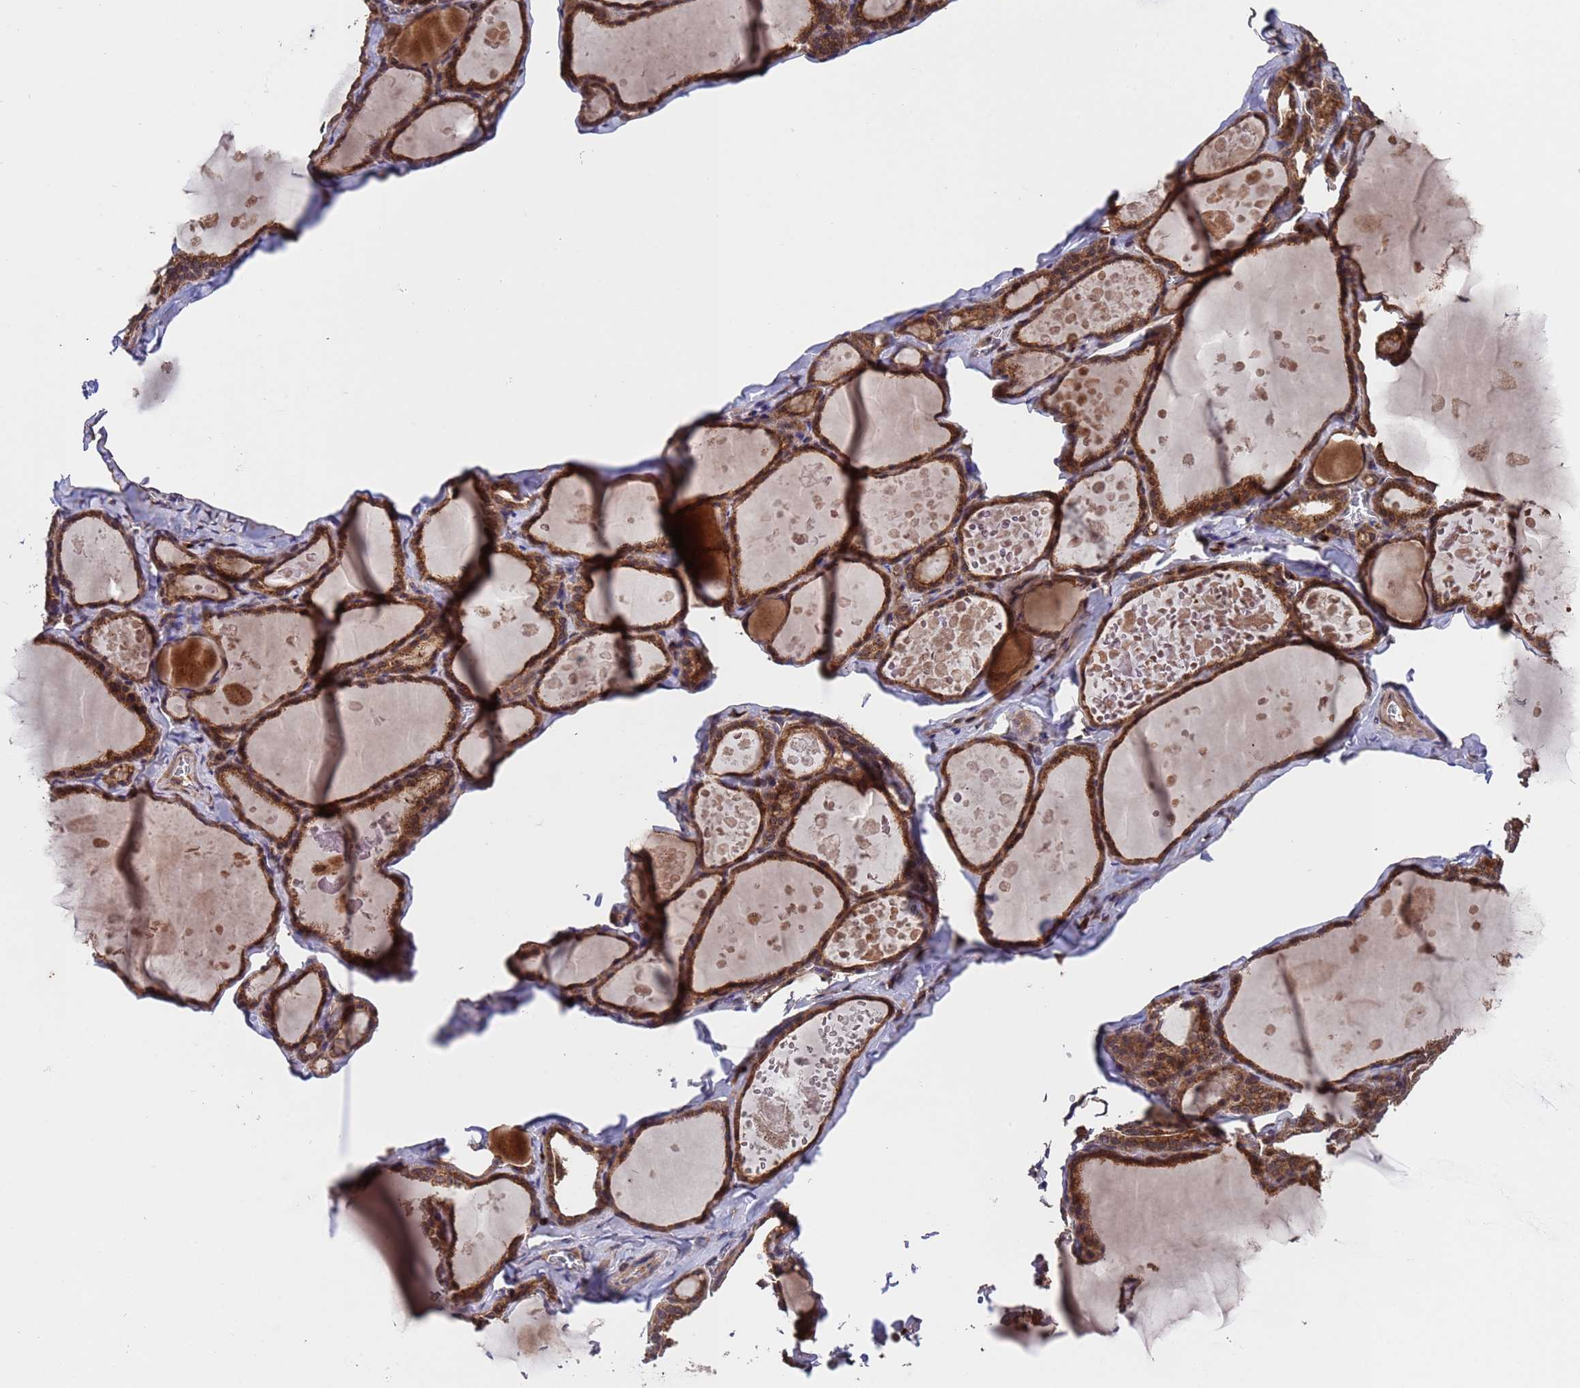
{"staining": {"intensity": "strong", "quantity": ">75%", "location": "cytoplasmic/membranous"}, "tissue": "thyroid gland", "cell_type": "Glandular cells", "image_type": "normal", "snomed": [{"axis": "morphology", "description": "Normal tissue, NOS"}, {"axis": "topography", "description": "Thyroid gland"}], "caption": "Immunohistochemistry micrograph of benign thyroid gland: human thyroid gland stained using IHC exhibits high levels of strong protein expression localized specifically in the cytoplasmic/membranous of glandular cells, appearing as a cytoplasmic/membranous brown color.", "gene": "TSR3", "patient": {"sex": "male", "age": 56}}